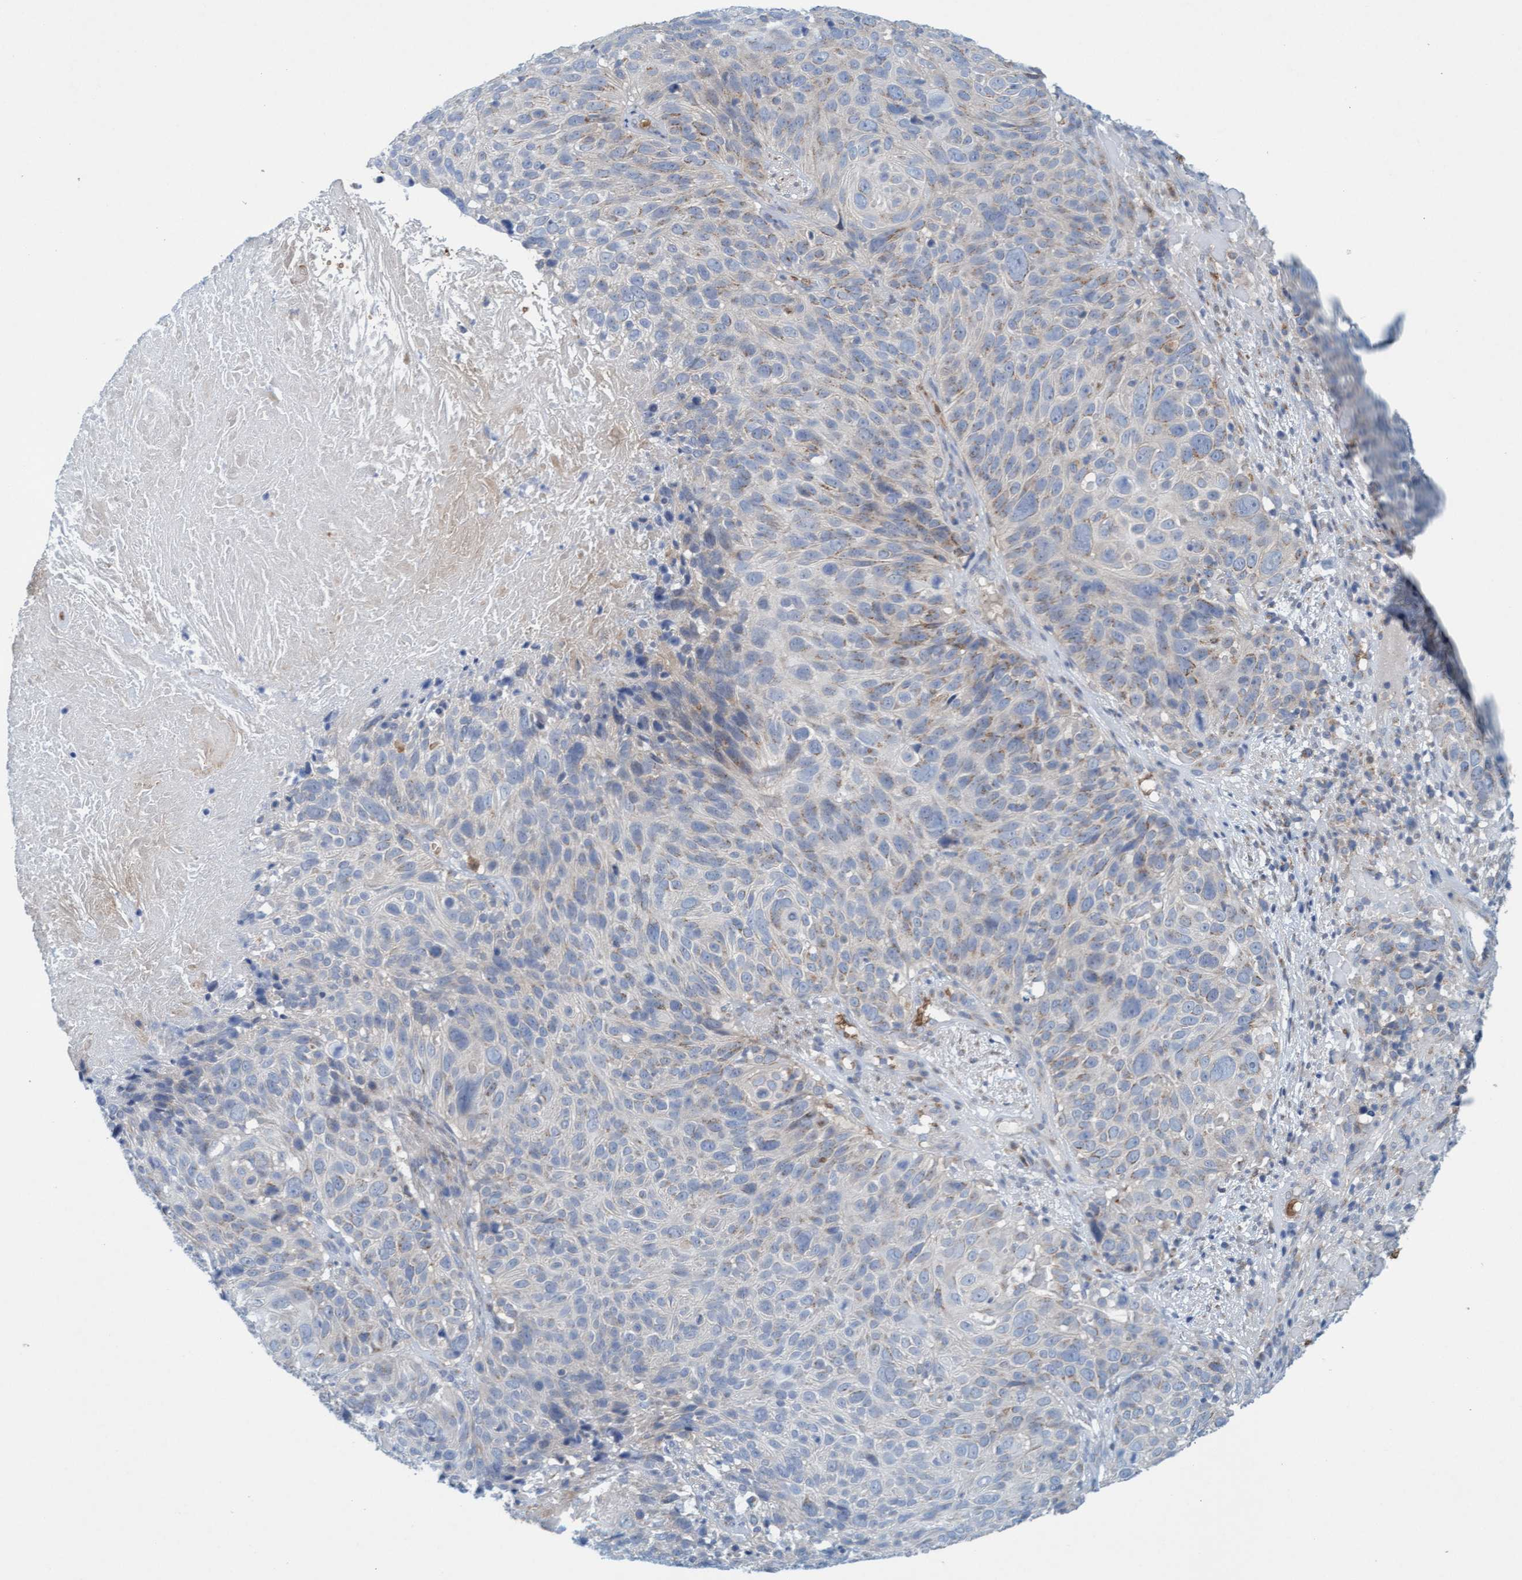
{"staining": {"intensity": "weak", "quantity": "<25%", "location": "cytoplasmic/membranous"}, "tissue": "cervical cancer", "cell_type": "Tumor cells", "image_type": "cancer", "snomed": [{"axis": "morphology", "description": "Squamous cell carcinoma, NOS"}, {"axis": "topography", "description": "Cervix"}], "caption": "Cervical squamous cell carcinoma was stained to show a protein in brown. There is no significant staining in tumor cells.", "gene": "SPEM2", "patient": {"sex": "female", "age": 74}}